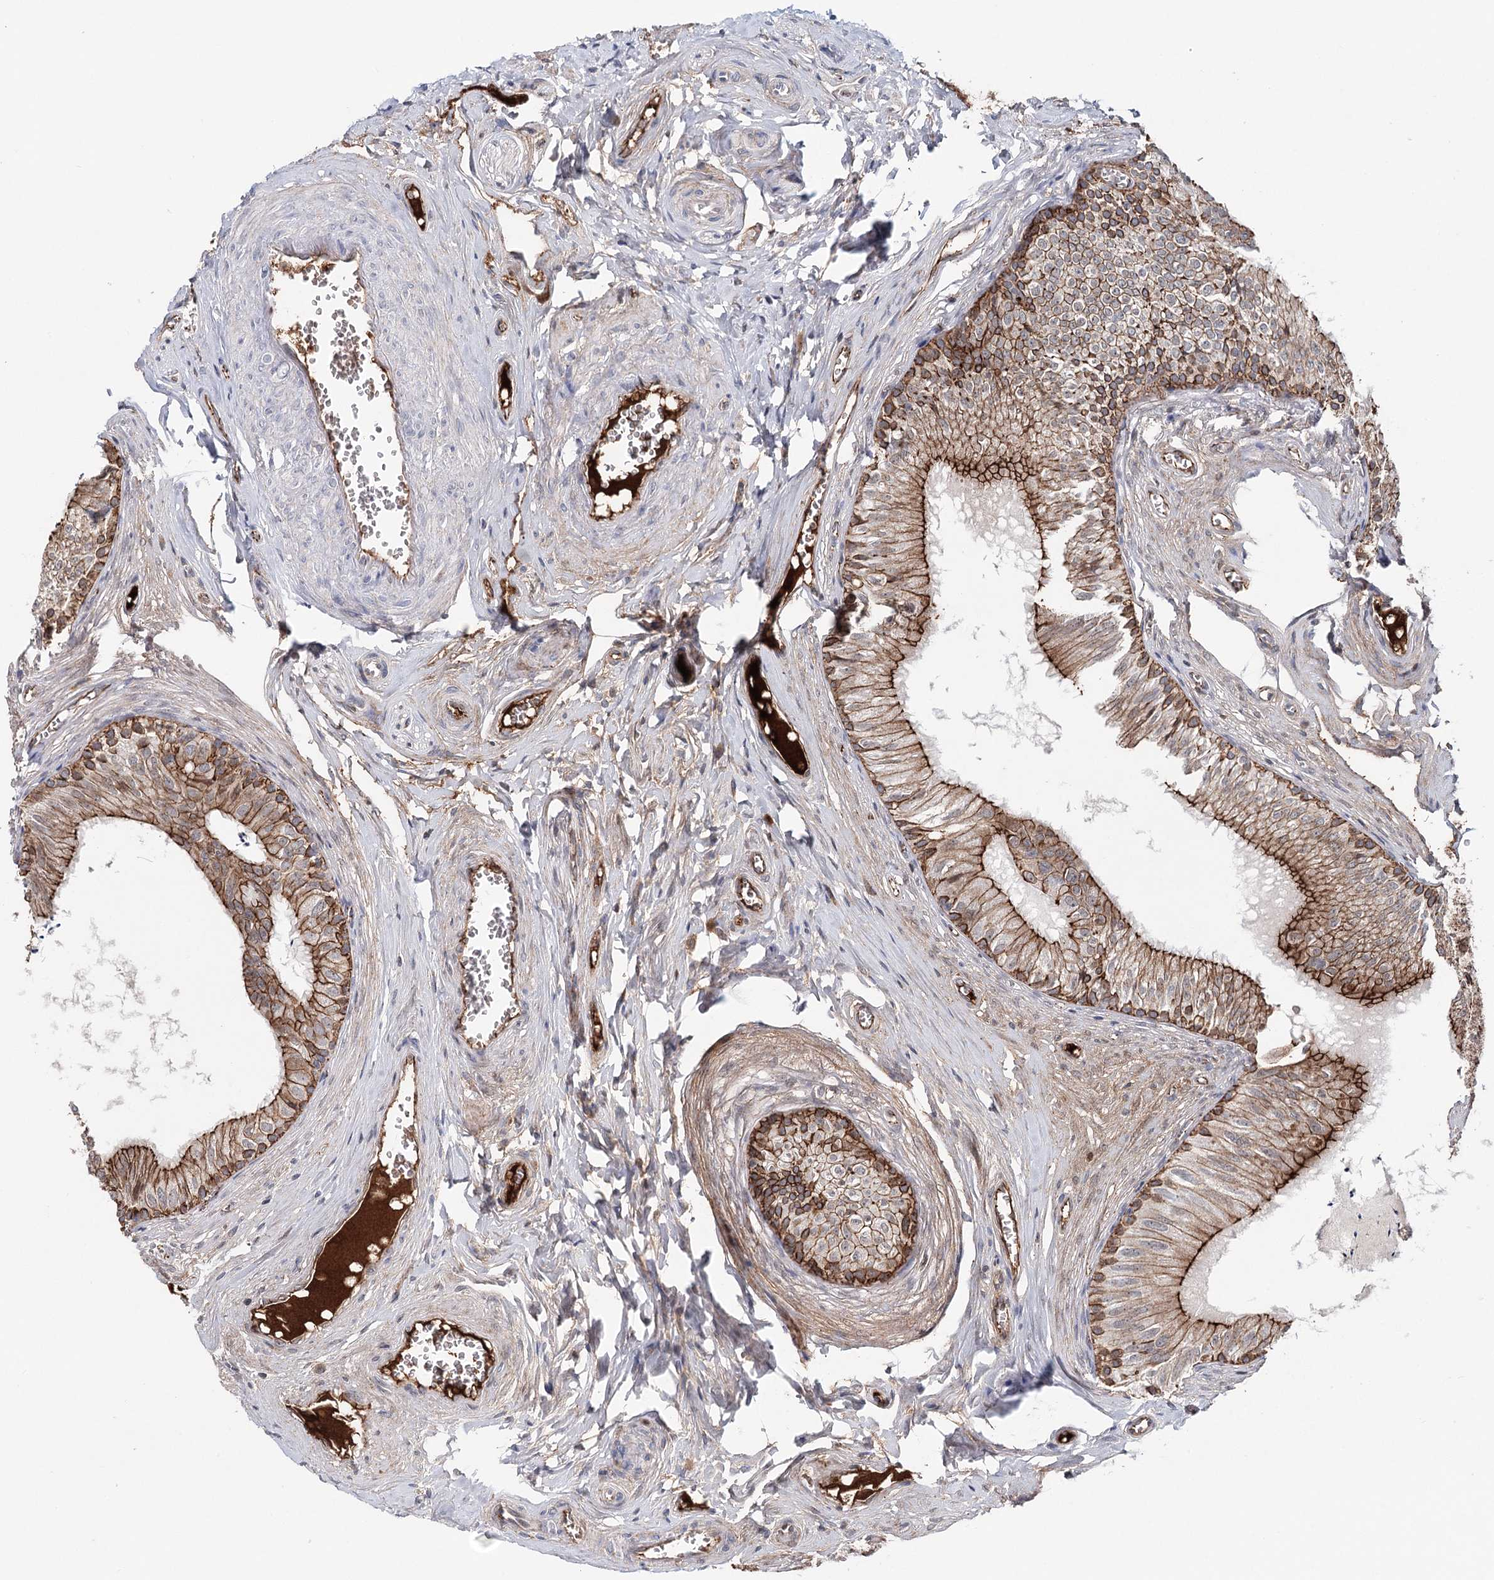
{"staining": {"intensity": "strong", "quantity": ">75%", "location": "cytoplasmic/membranous"}, "tissue": "epididymis", "cell_type": "Glandular cells", "image_type": "normal", "snomed": [{"axis": "morphology", "description": "Normal tissue, NOS"}, {"axis": "topography", "description": "Epididymis"}], "caption": "Brown immunohistochemical staining in benign epididymis demonstrates strong cytoplasmic/membranous staining in approximately >75% of glandular cells.", "gene": "PKP4", "patient": {"sex": "male", "age": 46}}